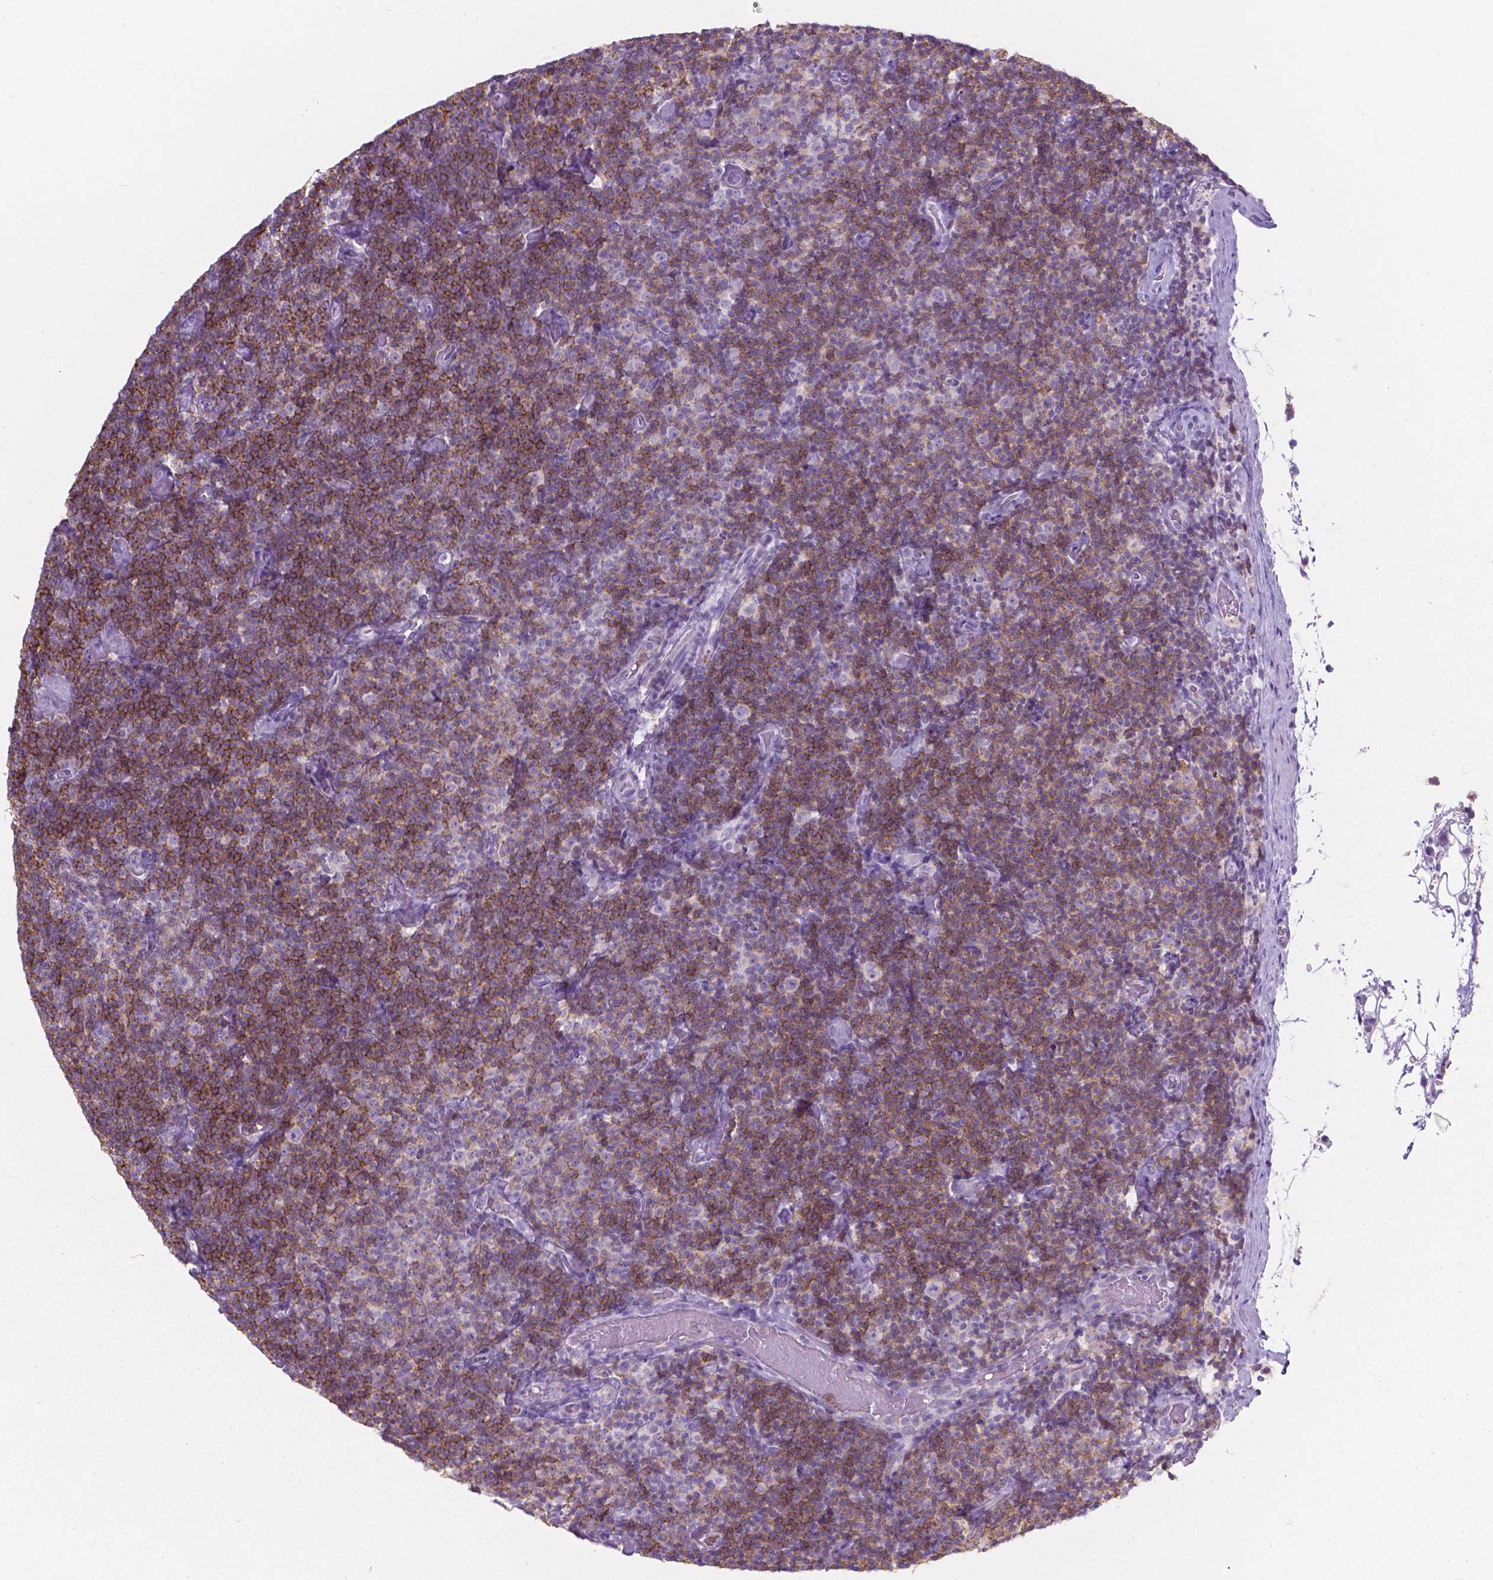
{"staining": {"intensity": "moderate", "quantity": ">75%", "location": "cytoplasmic/membranous"}, "tissue": "lymphoma", "cell_type": "Tumor cells", "image_type": "cancer", "snomed": [{"axis": "morphology", "description": "Malignant lymphoma, non-Hodgkin's type, Low grade"}, {"axis": "topography", "description": "Lymph node"}], "caption": "A brown stain highlights moderate cytoplasmic/membranous positivity of a protein in human lymphoma tumor cells.", "gene": "KIAA0040", "patient": {"sex": "male", "age": 81}}